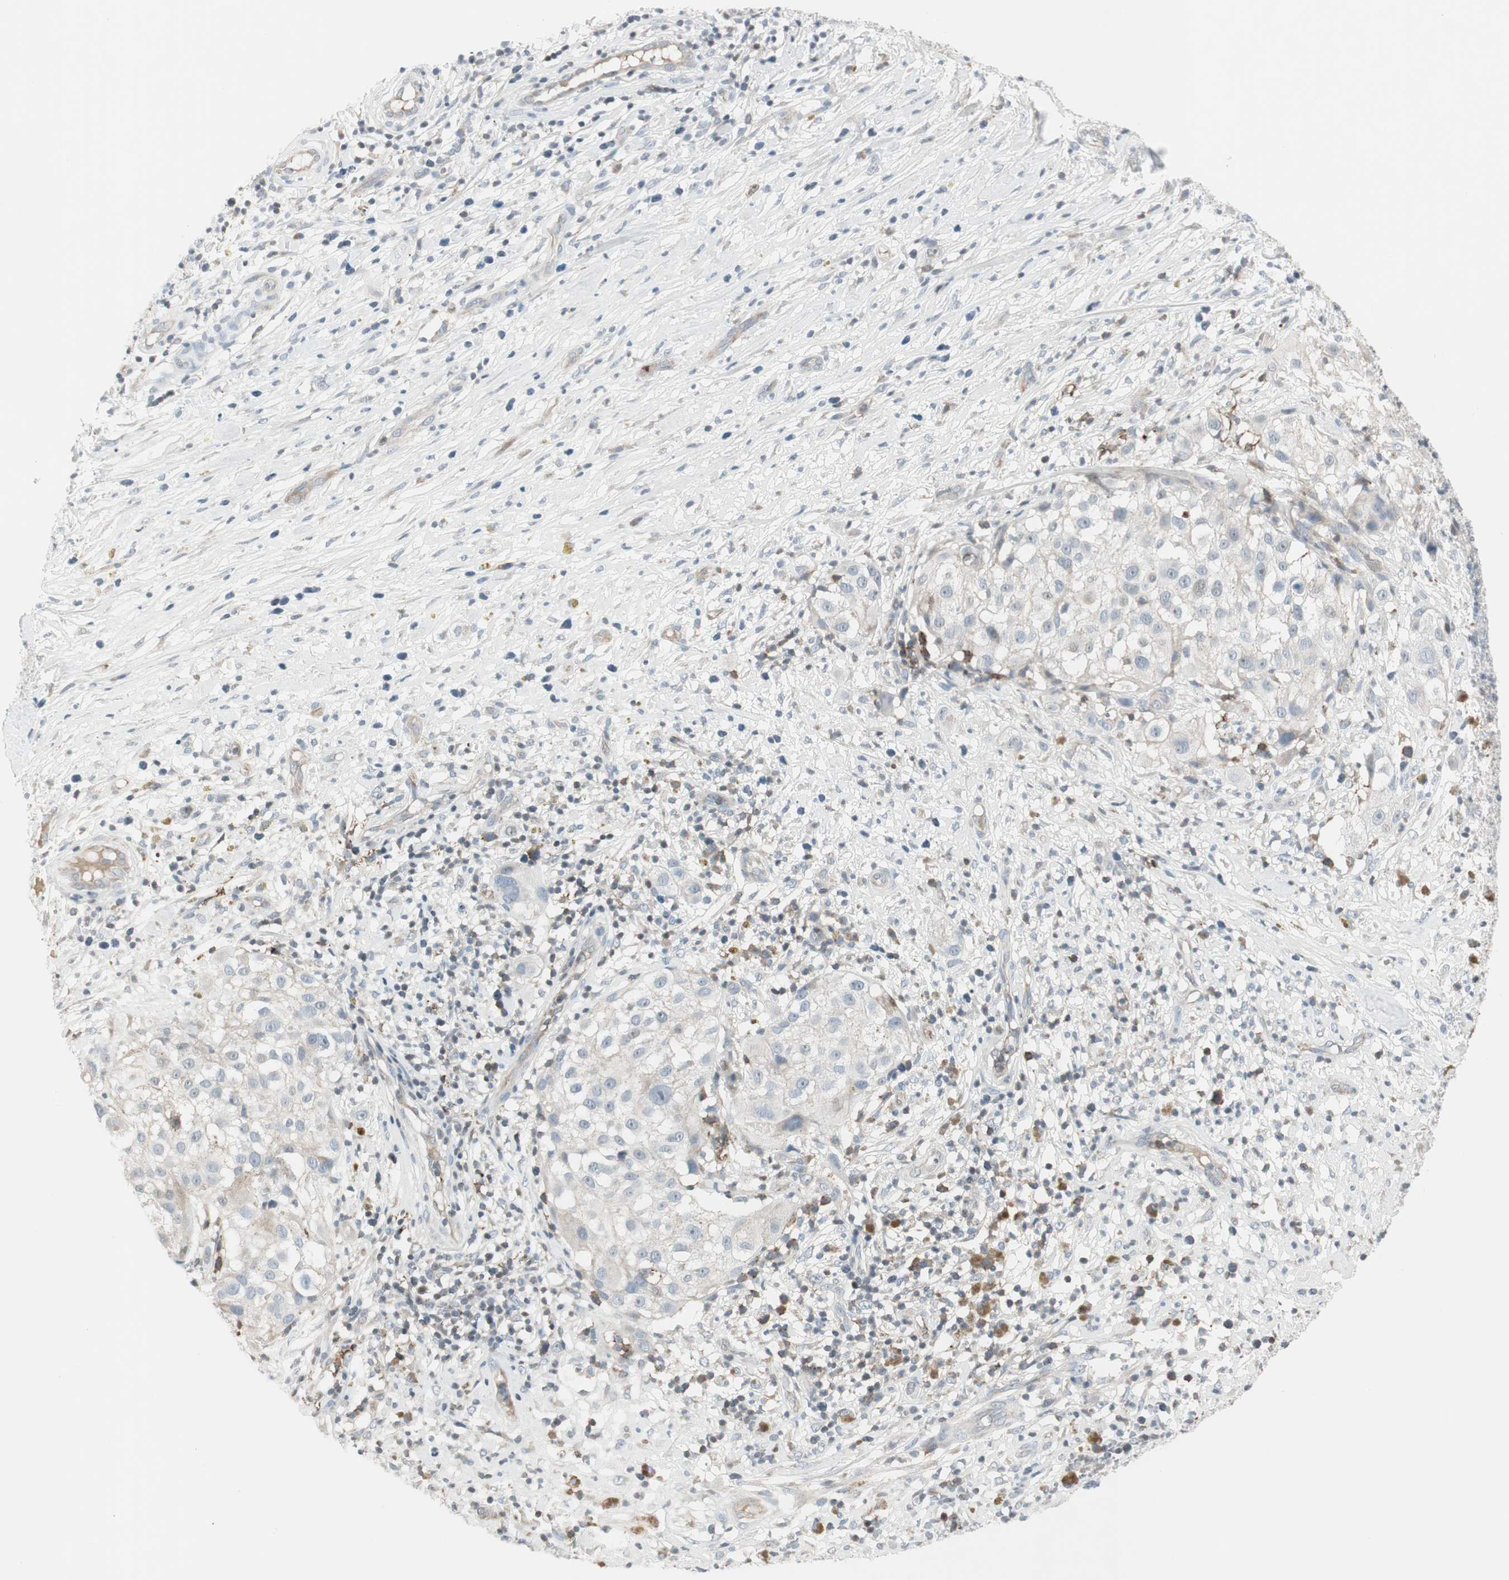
{"staining": {"intensity": "negative", "quantity": "none", "location": "none"}, "tissue": "melanoma", "cell_type": "Tumor cells", "image_type": "cancer", "snomed": [{"axis": "morphology", "description": "Necrosis, NOS"}, {"axis": "morphology", "description": "Malignant melanoma, NOS"}, {"axis": "topography", "description": "Skin"}], "caption": "Histopathology image shows no protein expression in tumor cells of malignant melanoma tissue.", "gene": "MAP4K4", "patient": {"sex": "female", "age": 87}}